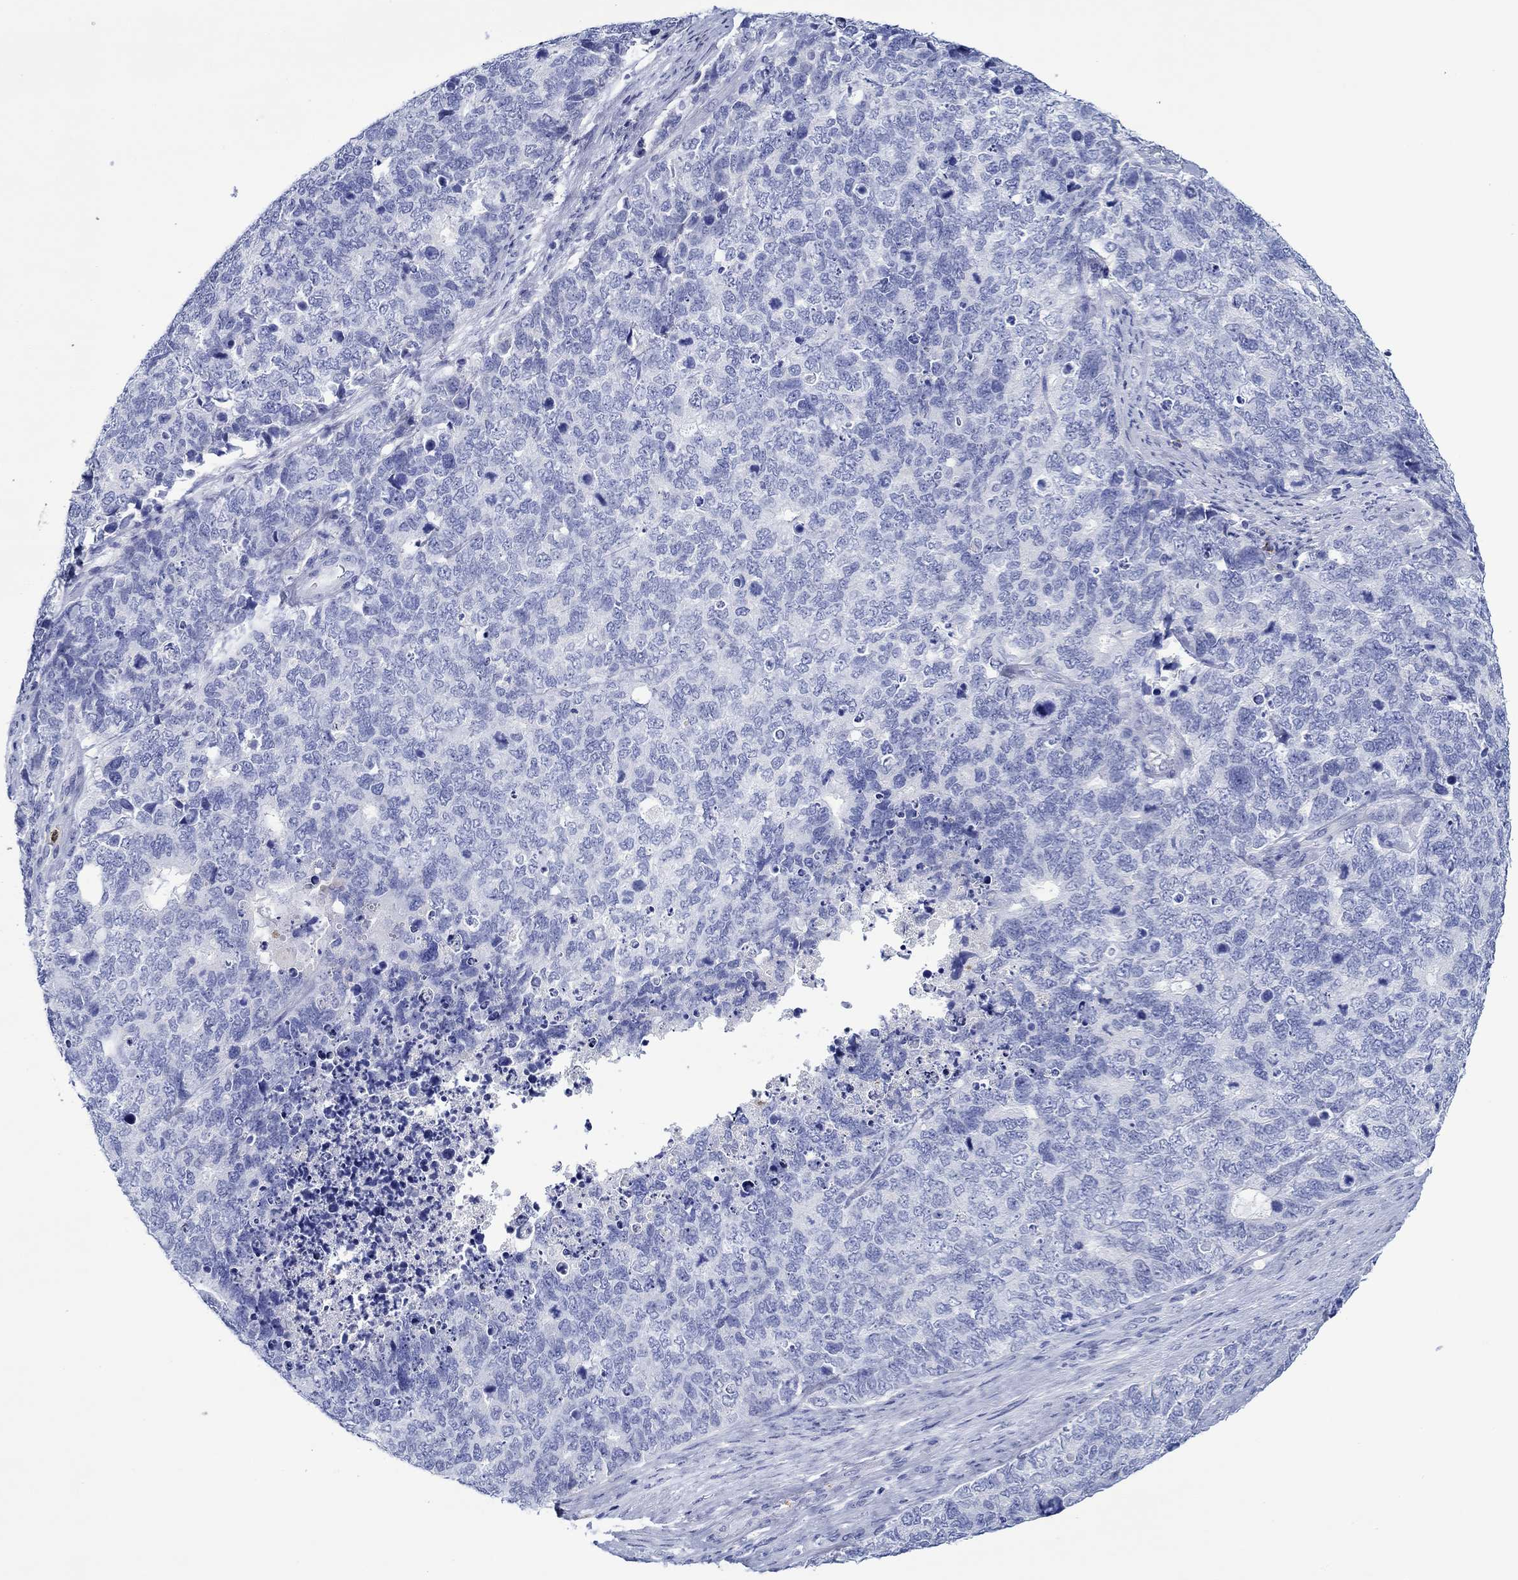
{"staining": {"intensity": "negative", "quantity": "none", "location": "none"}, "tissue": "cervical cancer", "cell_type": "Tumor cells", "image_type": "cancer", "snomed": [{"axis": "morphology", "description": "Squamous cell carcinoma, NOS"}, {"axis": "topography", "description": "Cervix"}], "caption": "Immunohistochemical staining of cervical squamous cell carcinoma exhibits no significant staining in tumor cells.", "gene": "EPX", "patient": {"sex": "female", "age": 63}}